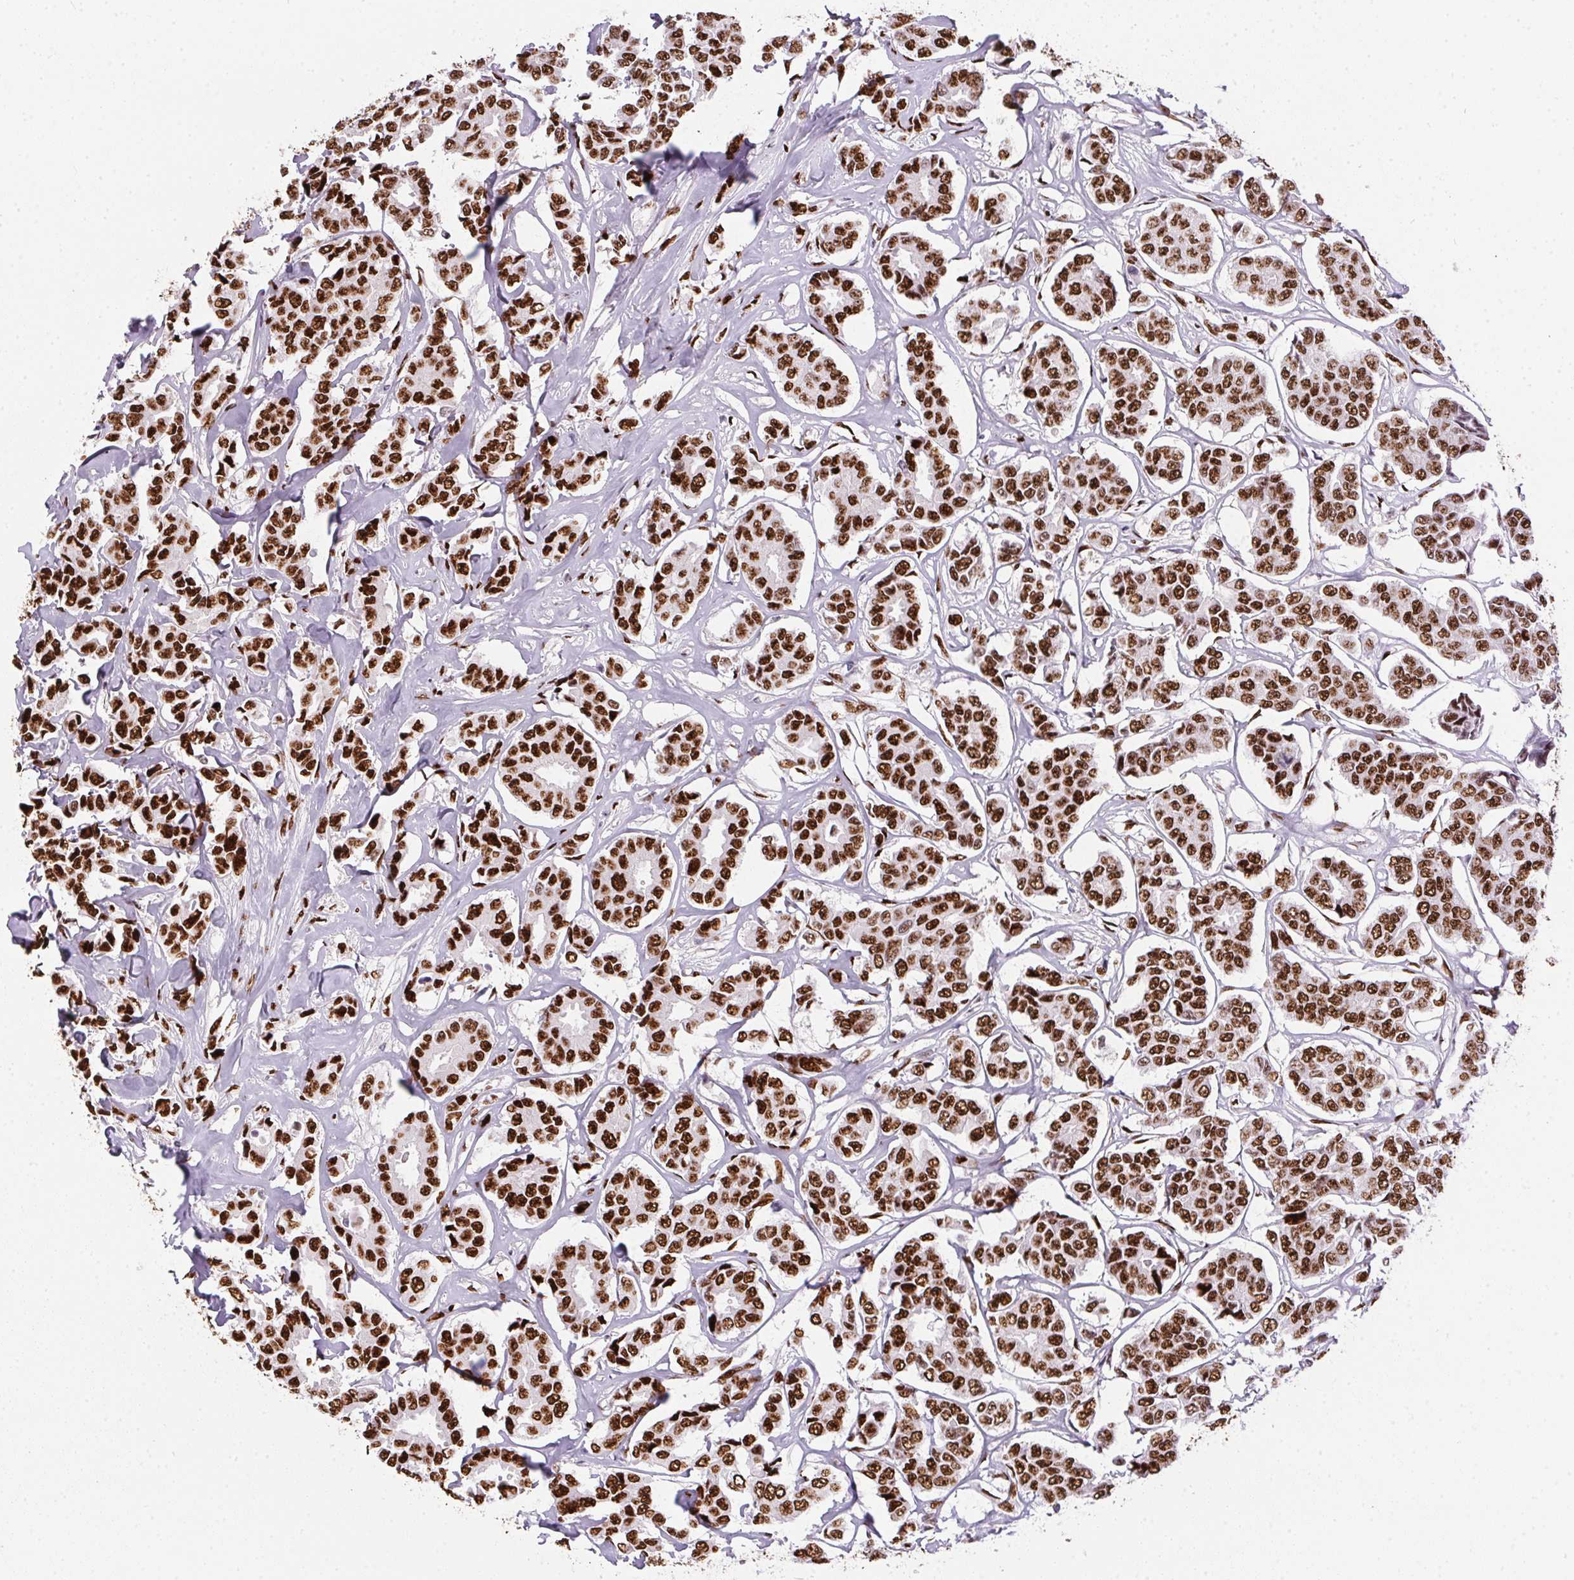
{"staining": {"intensity": "strong", "quantity": ">75%", "location": "nuclear"}, "tissue": "breast cancer", "cell_type": "Tumor cells", "image_type": "cancer", "snomed": [{"axis": "morphology", "description": "Duct carcinoma"}, {"axis": "topography", "description": "Breast"}], "caption": "A photomicrograph of breast cancer (intraductal carcinoma) stained for a protein reveals strong nuclear brown staining in tumor cells.", "gene": "PAGE3", "patient": {"sex": "female", "age": 94}}